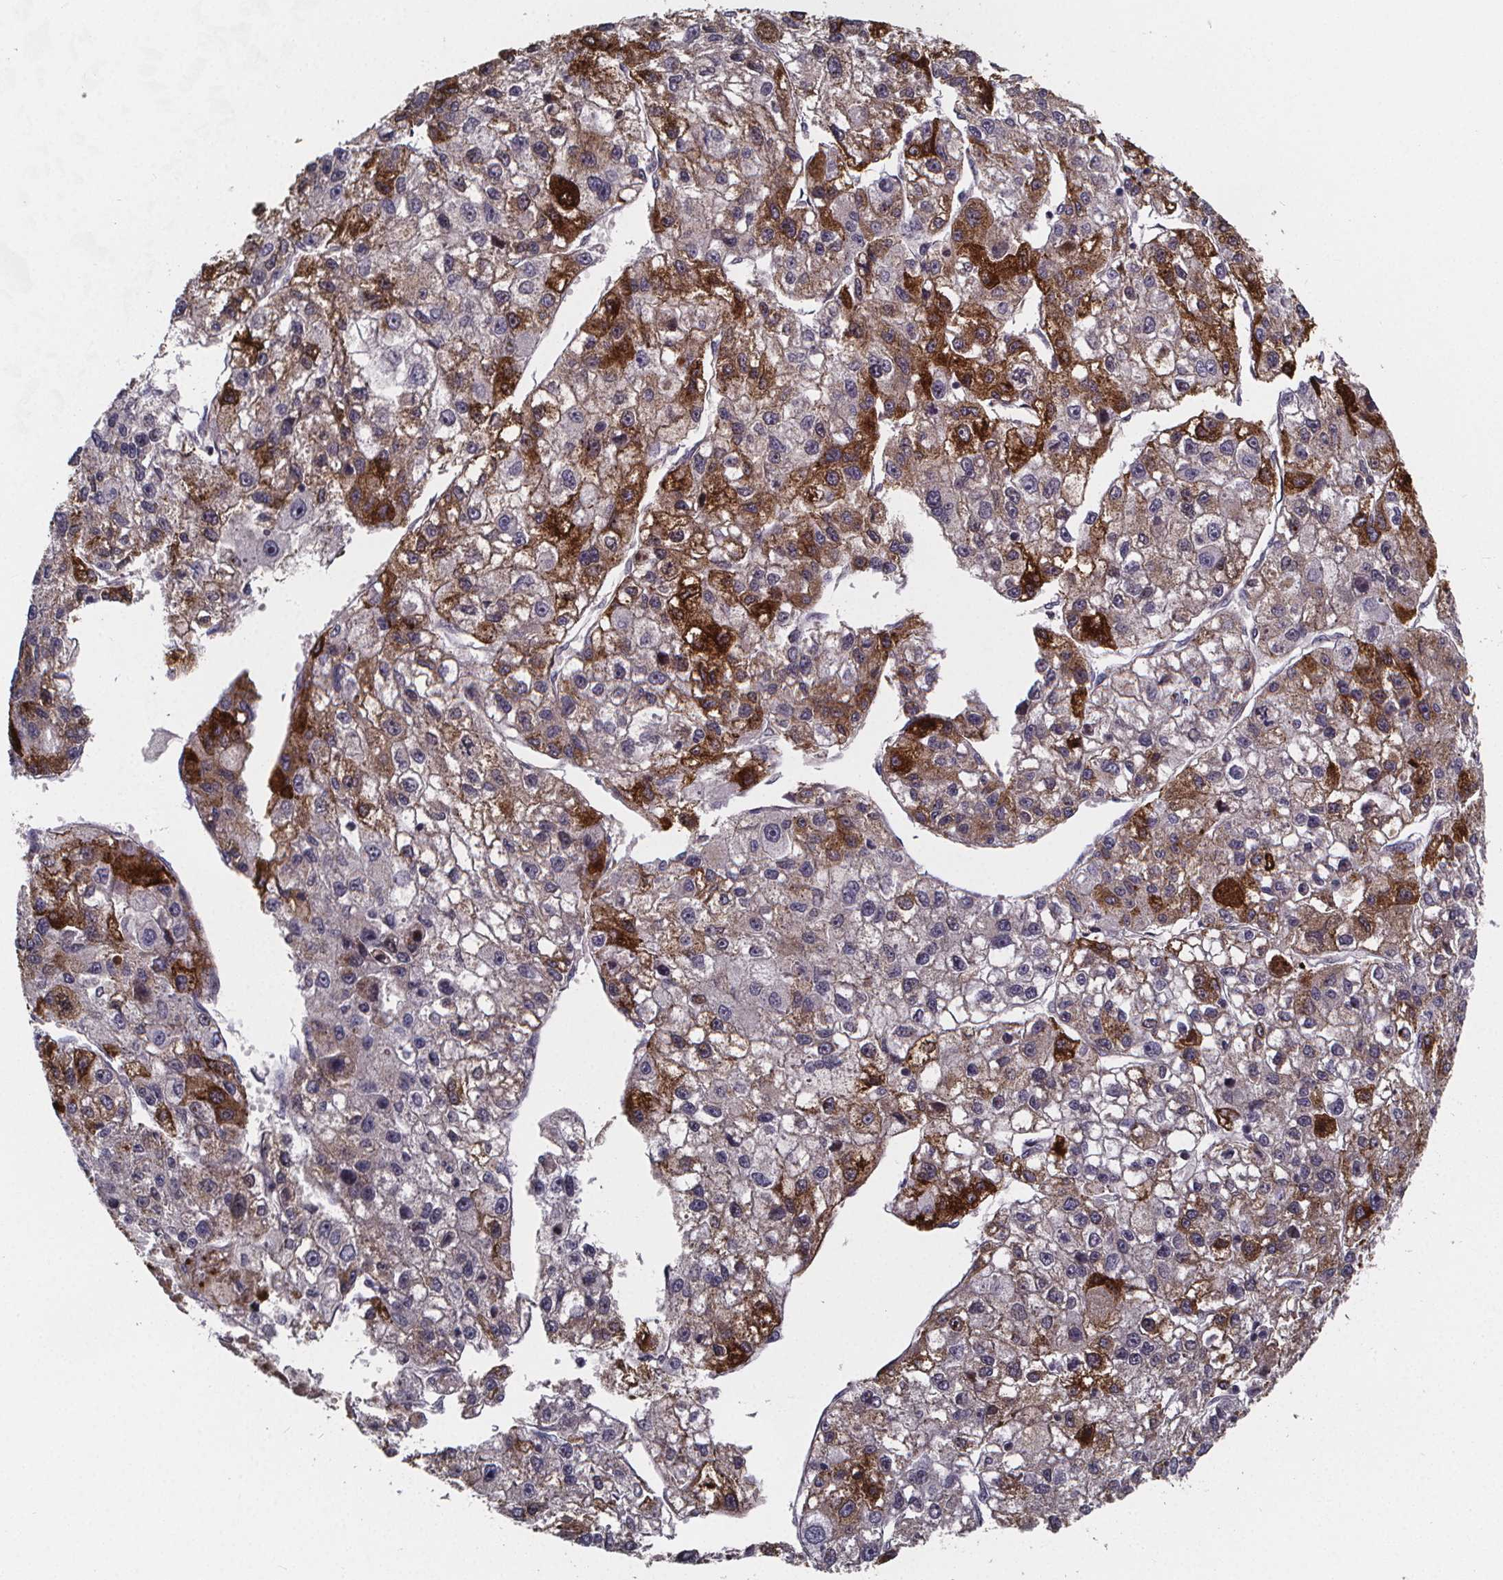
{"staining": {"intensity": "moderate", "quantity": "25%-75%", "location": "cytoplasmic/membranous"}, "tissue": "liver cancer", "cell_type": "Tumor cells", "image_type": "cancer", "snomed": [{"axis": "morphology", "description": "Carcinoma, Hepatocellular, NOS"}, {"axis": "topography", "description": "Liver"}], "caption": "DAB (3,3'-diaminobenzidine) immunohistochemical staining of human hepatocellular carcinoma (liver) demonstrates moderate cytoplasmic/membranous protein staining in approximately 25%-75% of tumor cells.", "gene": "AGT", "patient": {"sex": "male", "age": 56}}